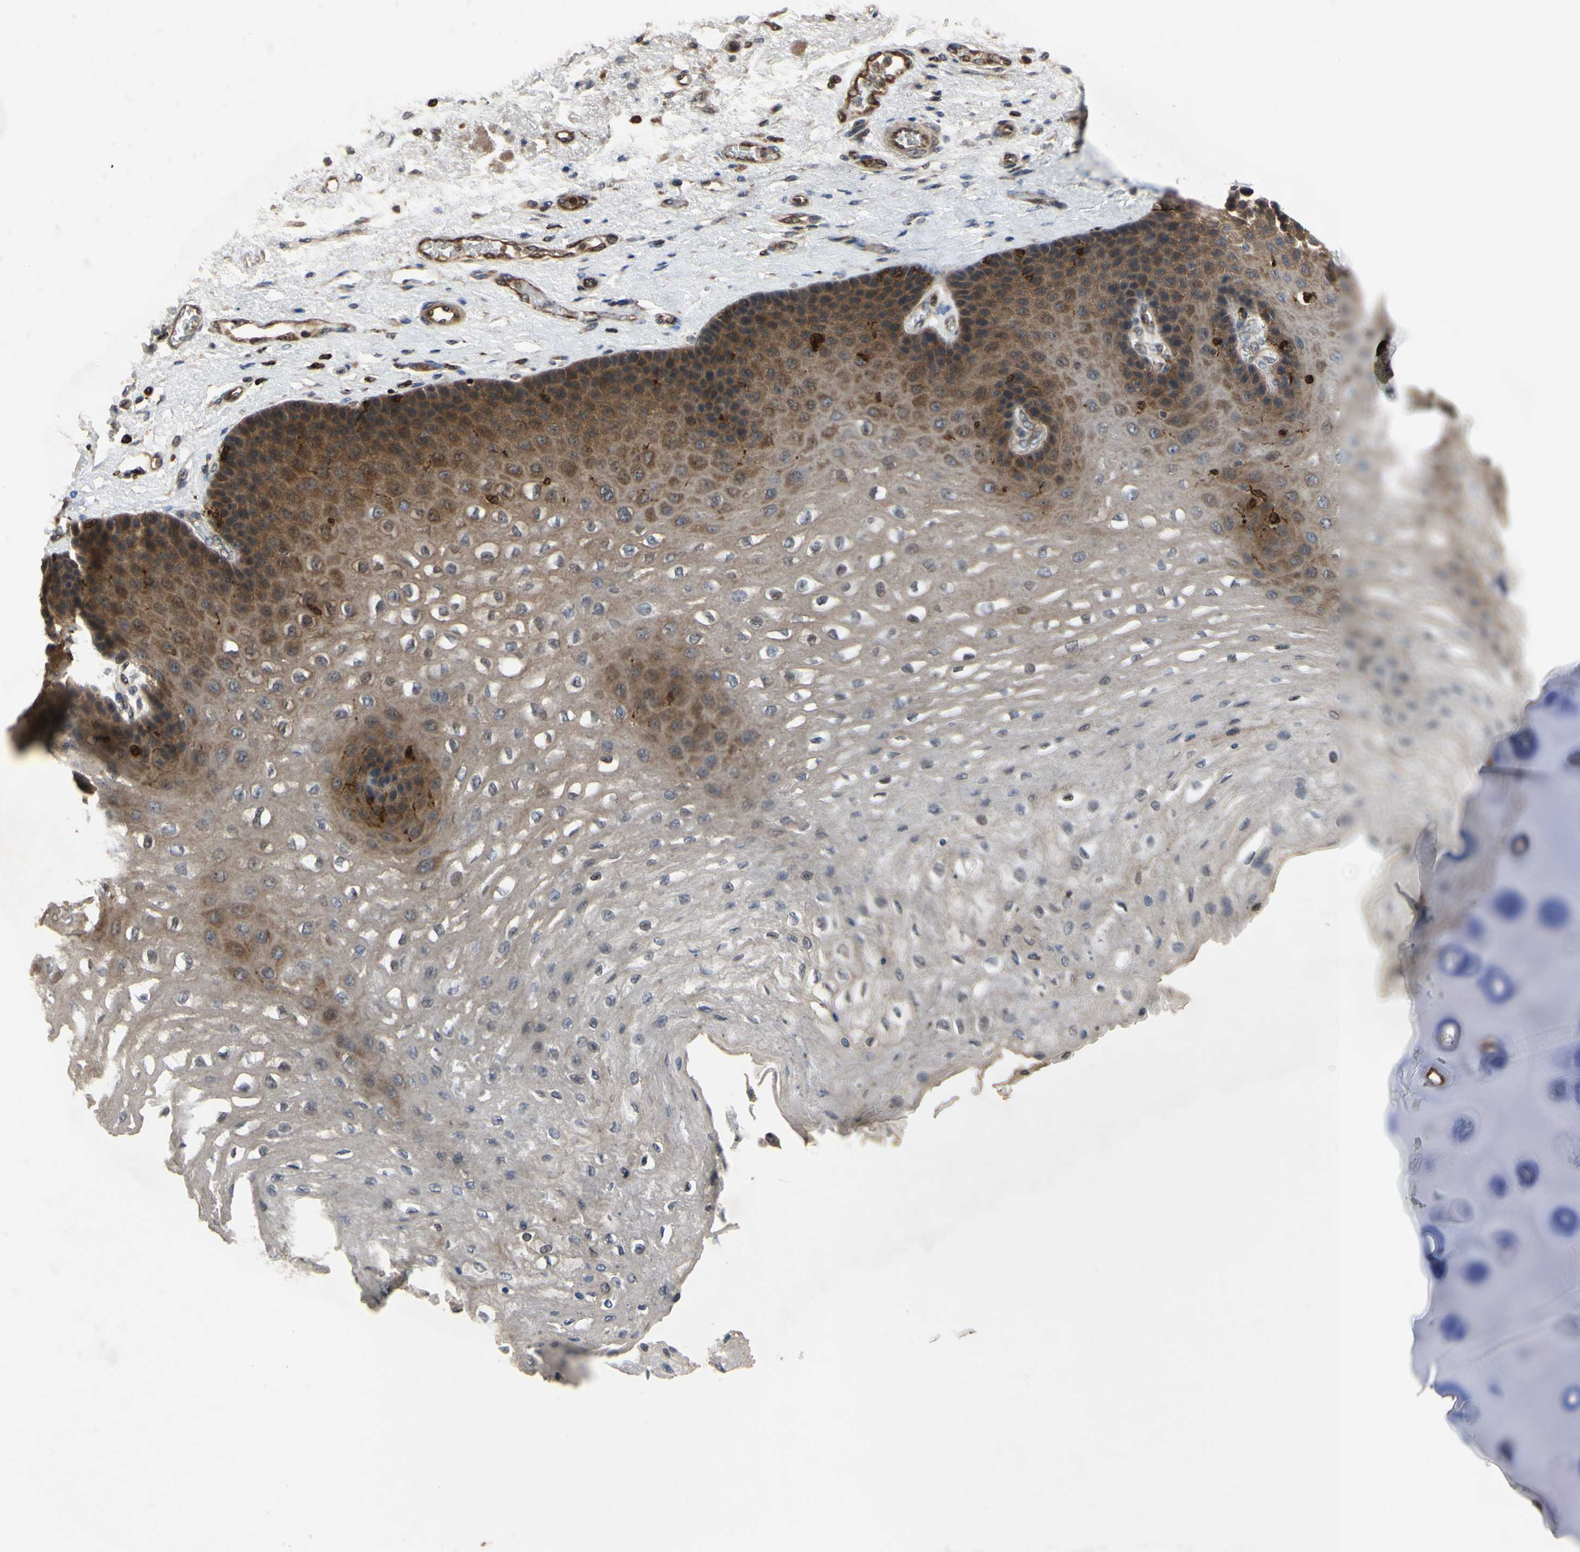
{"staining": {"intensity": "moderate", "quantity": "25%-75%", "location": "cytoplasmic/membranous"}, "tissue": "esophagus", "cell_type": "Squamous epithelial cells", "image_type": "normal", "snomed": [{"axis": "morphology", "description": "Normal tissue, NOS"}, {"axis": "topography", "description": "Esophagus"}], "caption": "Immunohistochemistry staining of unremarkable esophagus, which shows medium levels of moderate cytoplasmic/membranous staining in approximately 25%-75% of squamous epithelial cells indicating moderate cytoplasmic/membranous protein expression. The staining was performed using DAB (3,3'-diaminobenzidine) (brown) for protein detection and nuclei were counterstained in hematoxylin (blue).", "gene": "PLXNA2", "patient": {"sex": "female", "age": 72}}